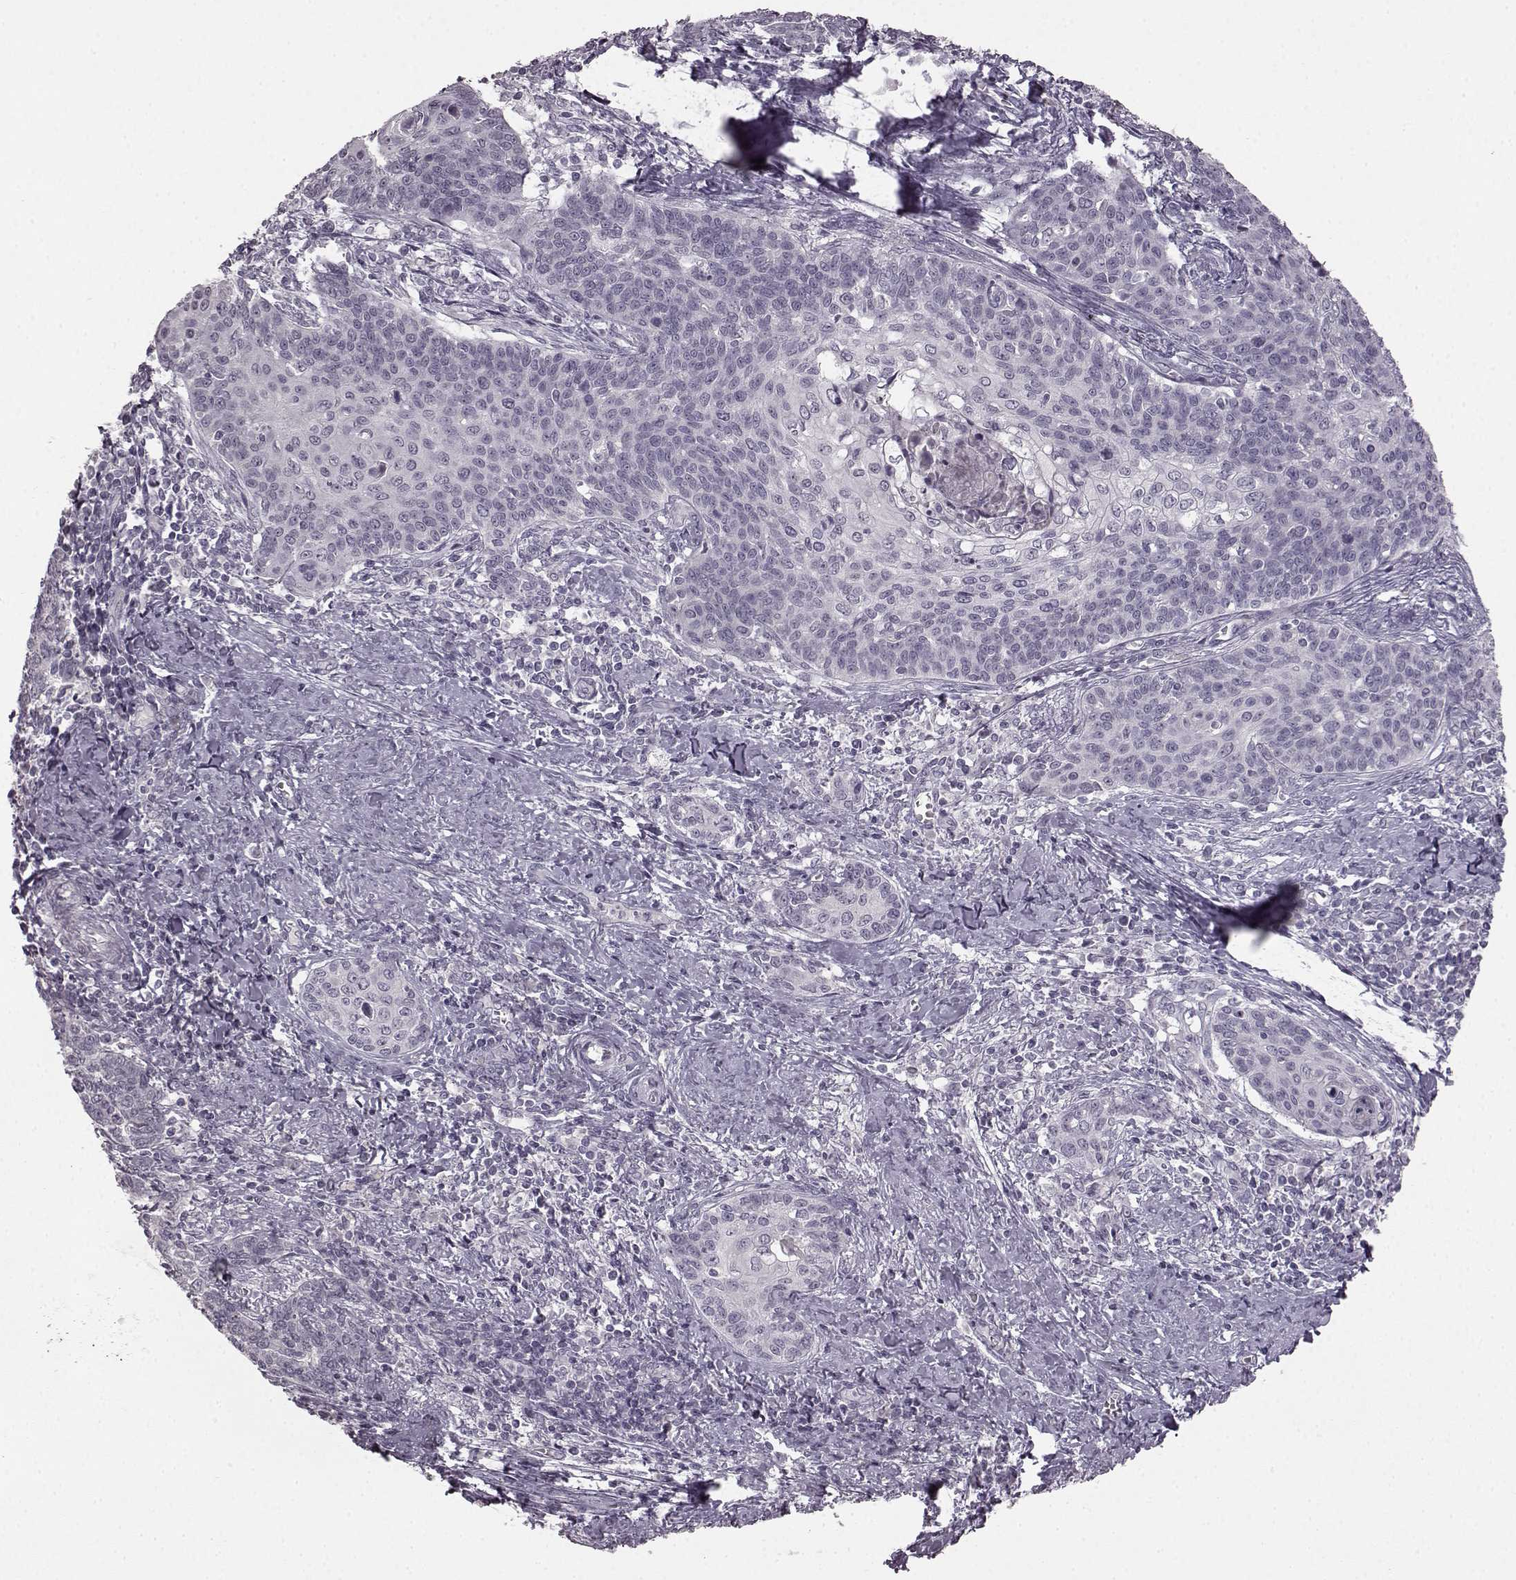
{"staining": {"intensity": "negative", "quantity": "none", "location": "none"}, "tissue": "cervical cancer", "cell_type": "Tumor cells", "image_type": "cancer", "snomed": [{"axis": "morphology", "description": "Squamous cell carcinoma, NOS"}, {"axis": "topography", "description": "Cervix"}], "caption": "Squamous cell carcinoma (cervical) was stained to show a protein in brown. There is no significant staining in tumor cells.", "gene": "LHB", "patient": {"sex": "female", "age": 39}}